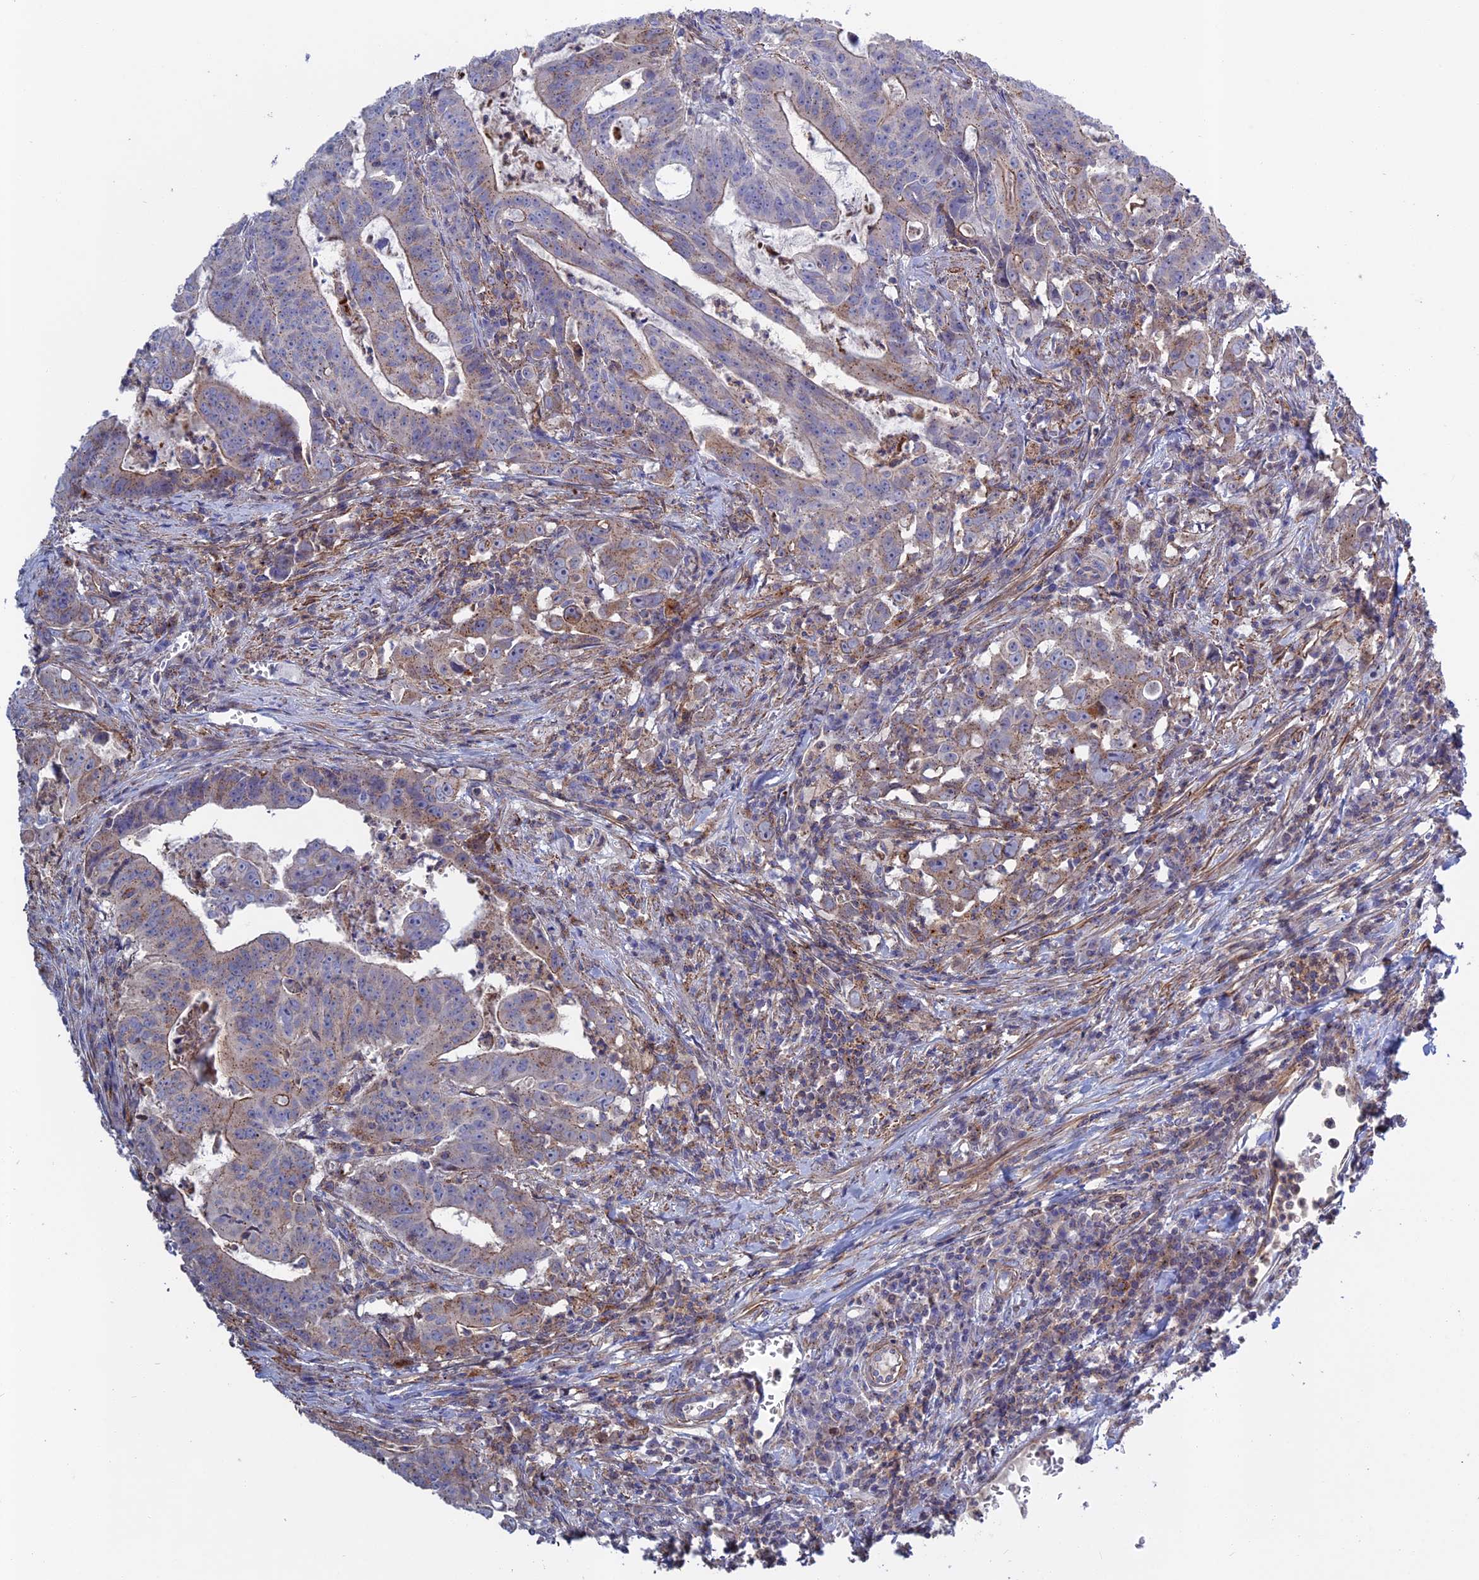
{"staining": {"intensity": "moderate", "quantity": "<25%", "location": "cytoplasmic/membranous"}, "tissue": "colorectal cancer", "cell_type": "Tumor cells", "image_type": "cancer", "snomed": [{"axis": "morphology", "description": "Adenocarcinoma, NOS"}, {"axis": "topography", "description": "Rectum"}], "caption": "An image of human colorectal adenocarcinoma stained for a protein reveals moderate cytoplasmic/membranous brown staining in tumor cells.", "gene": "LYPD5", "patient": {"sex": "male", "age": 69}}